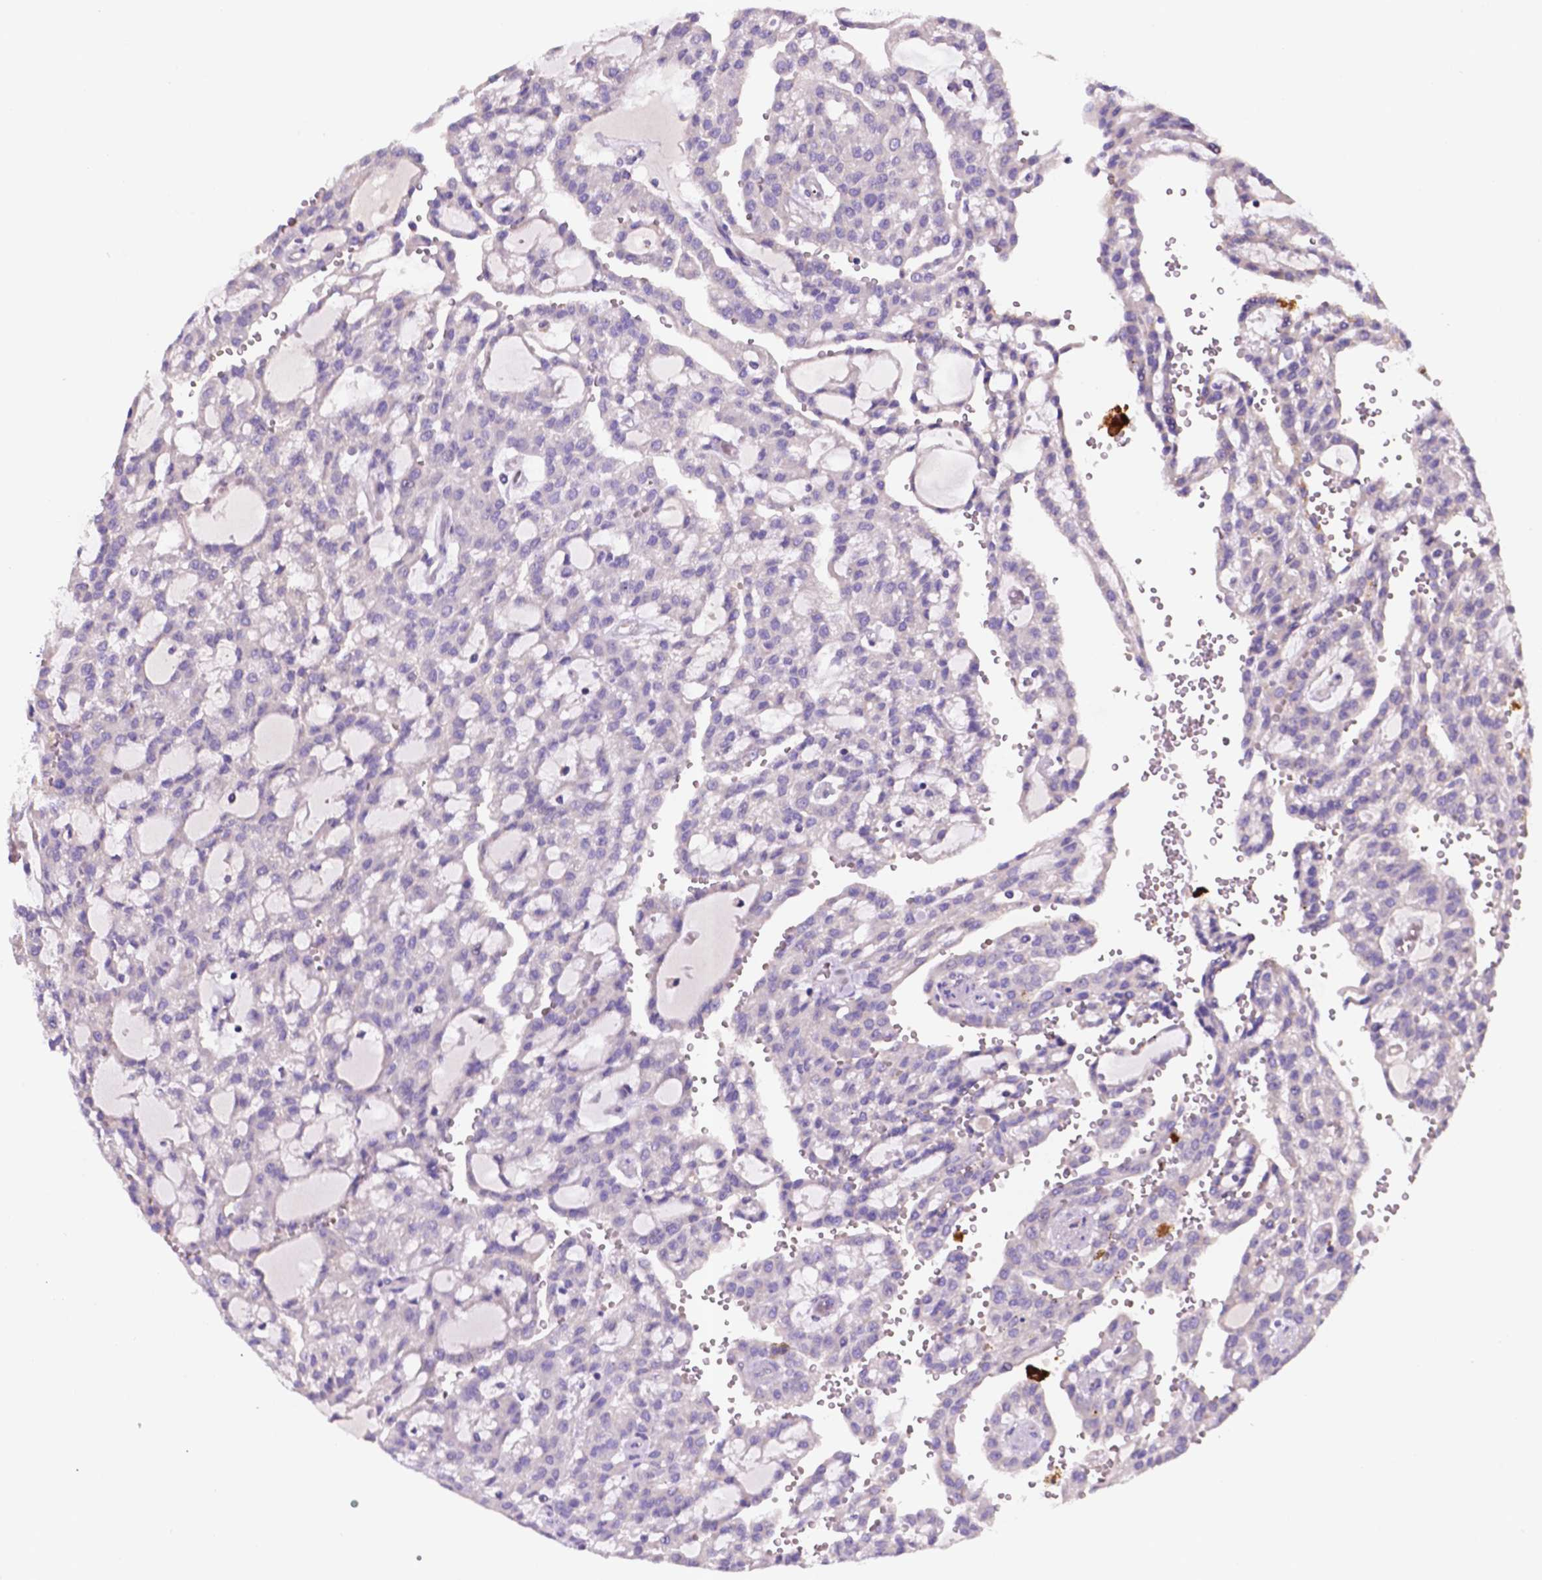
{"staining": {"intensity": "negative", "quantity": "none", "location": "none"}, "tissue": "renal cancer", "cell_type": "Tumor cells", "image_type": "cancer", "snomed": [{"axis": "morphology", "description": "Adenocarcinoma, NOS"}, {"axis": "topography", "description": "Kidney"}], "caption": "DAB (3,3'-diaminobenzidine) immunohistochemical staining of human renal cancer (adenocarcinoma) exhibits no significant staining in tumor cells.", "gene": "TM4SF20", "patient": {"sex": "male", "age": 63}}